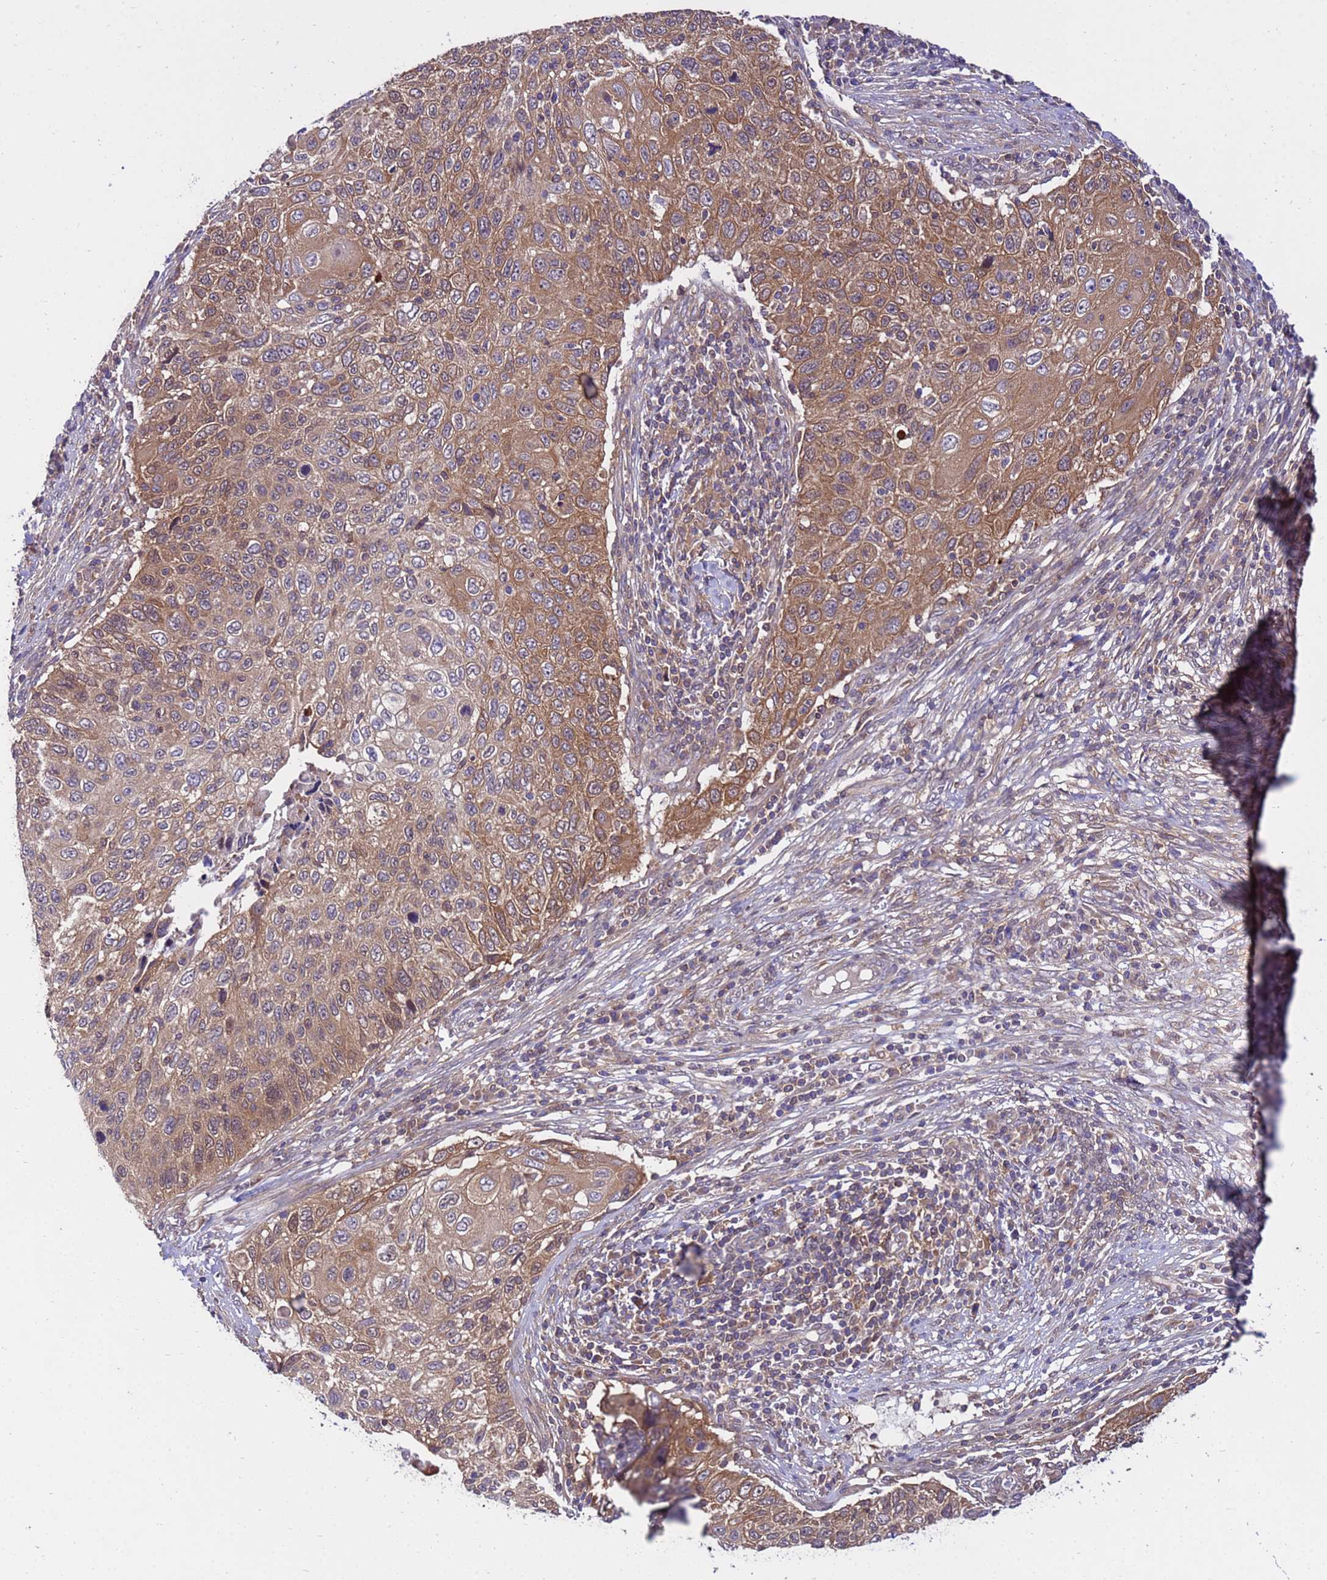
{"staining": {"intensity": "moderate", "quantity": ">75%", "location": "cytoplasmic/membranous"}, "tissue": "cervical cancer", "cell_type": "Tumor cells", "image_type": "cancer", "snomed": [{"axis": "morphology", "description": "Squamous cell carcinoma, NOS"}, {"axis": "topography", "description": "Cervix"}], "caption": "Human cervical squamous cell carcinoma stained with a protein marker reveals moderate staining in tumor cells.", "gene": "GET3", "patient": {"sex": "female", "age": 70}}